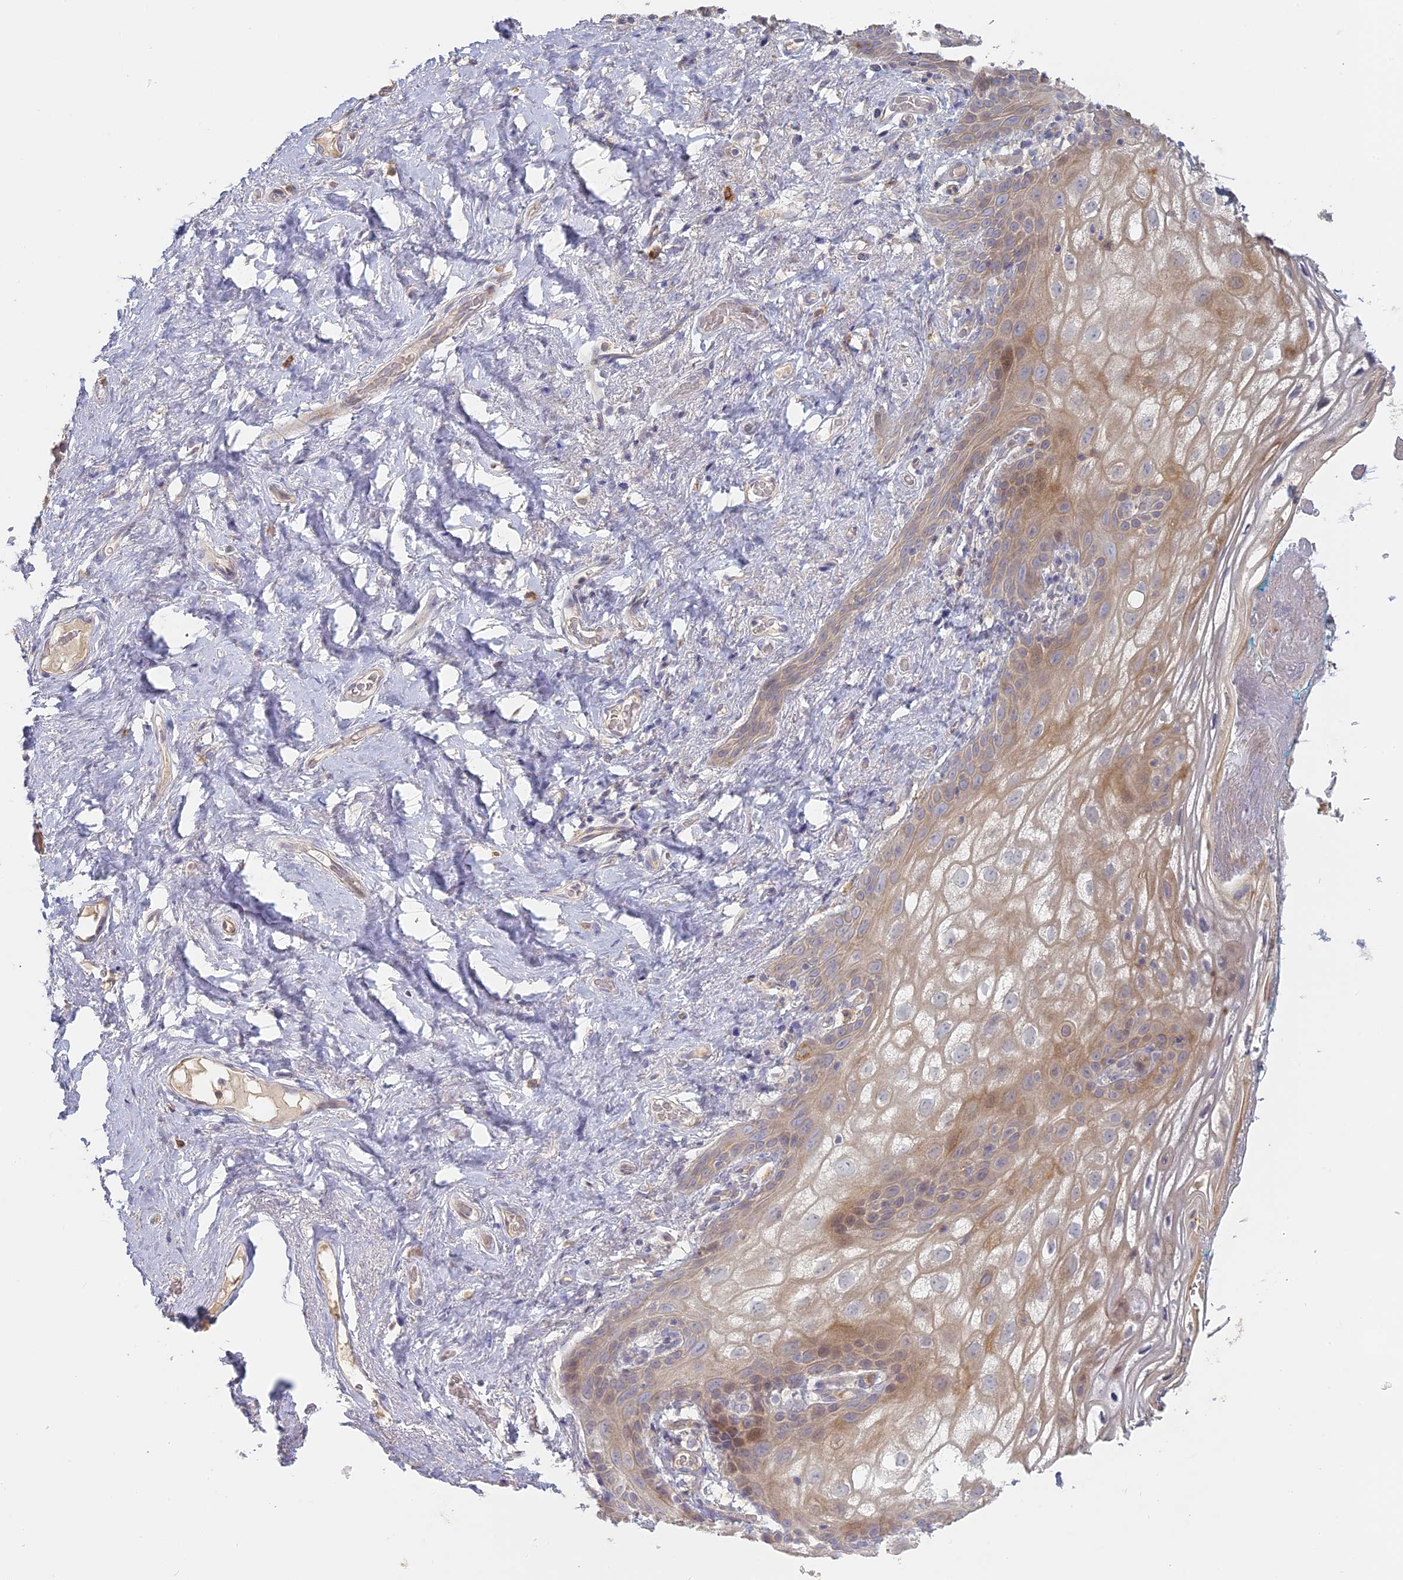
{"staining": {"intensity": "weak", "quantity": ">75%", "location": "cytoplasmic/membranous"}, "tissue": "vagina", "cell_type": "Squamous epithelial cells", "image_type": "normal", "snomed": [{"axis": "morphology", "description": "Normal tissue, NOS"}, {"axis": "topography", "description": "Vagina"}], "caption": "Protein staining by immunohistochemistry displays weak cytoplasmic/membranous expression in about >75% of squamous epithelial cells in unremarkable vagina. (Stains: DAB (3,3'-diaminobenzidine) in brown, nuclei in blue, Microscopy: brightfield microscopy at high magnification).", "gene": "SFT2D2", "patient": {"sex": "female", "age": 68}}